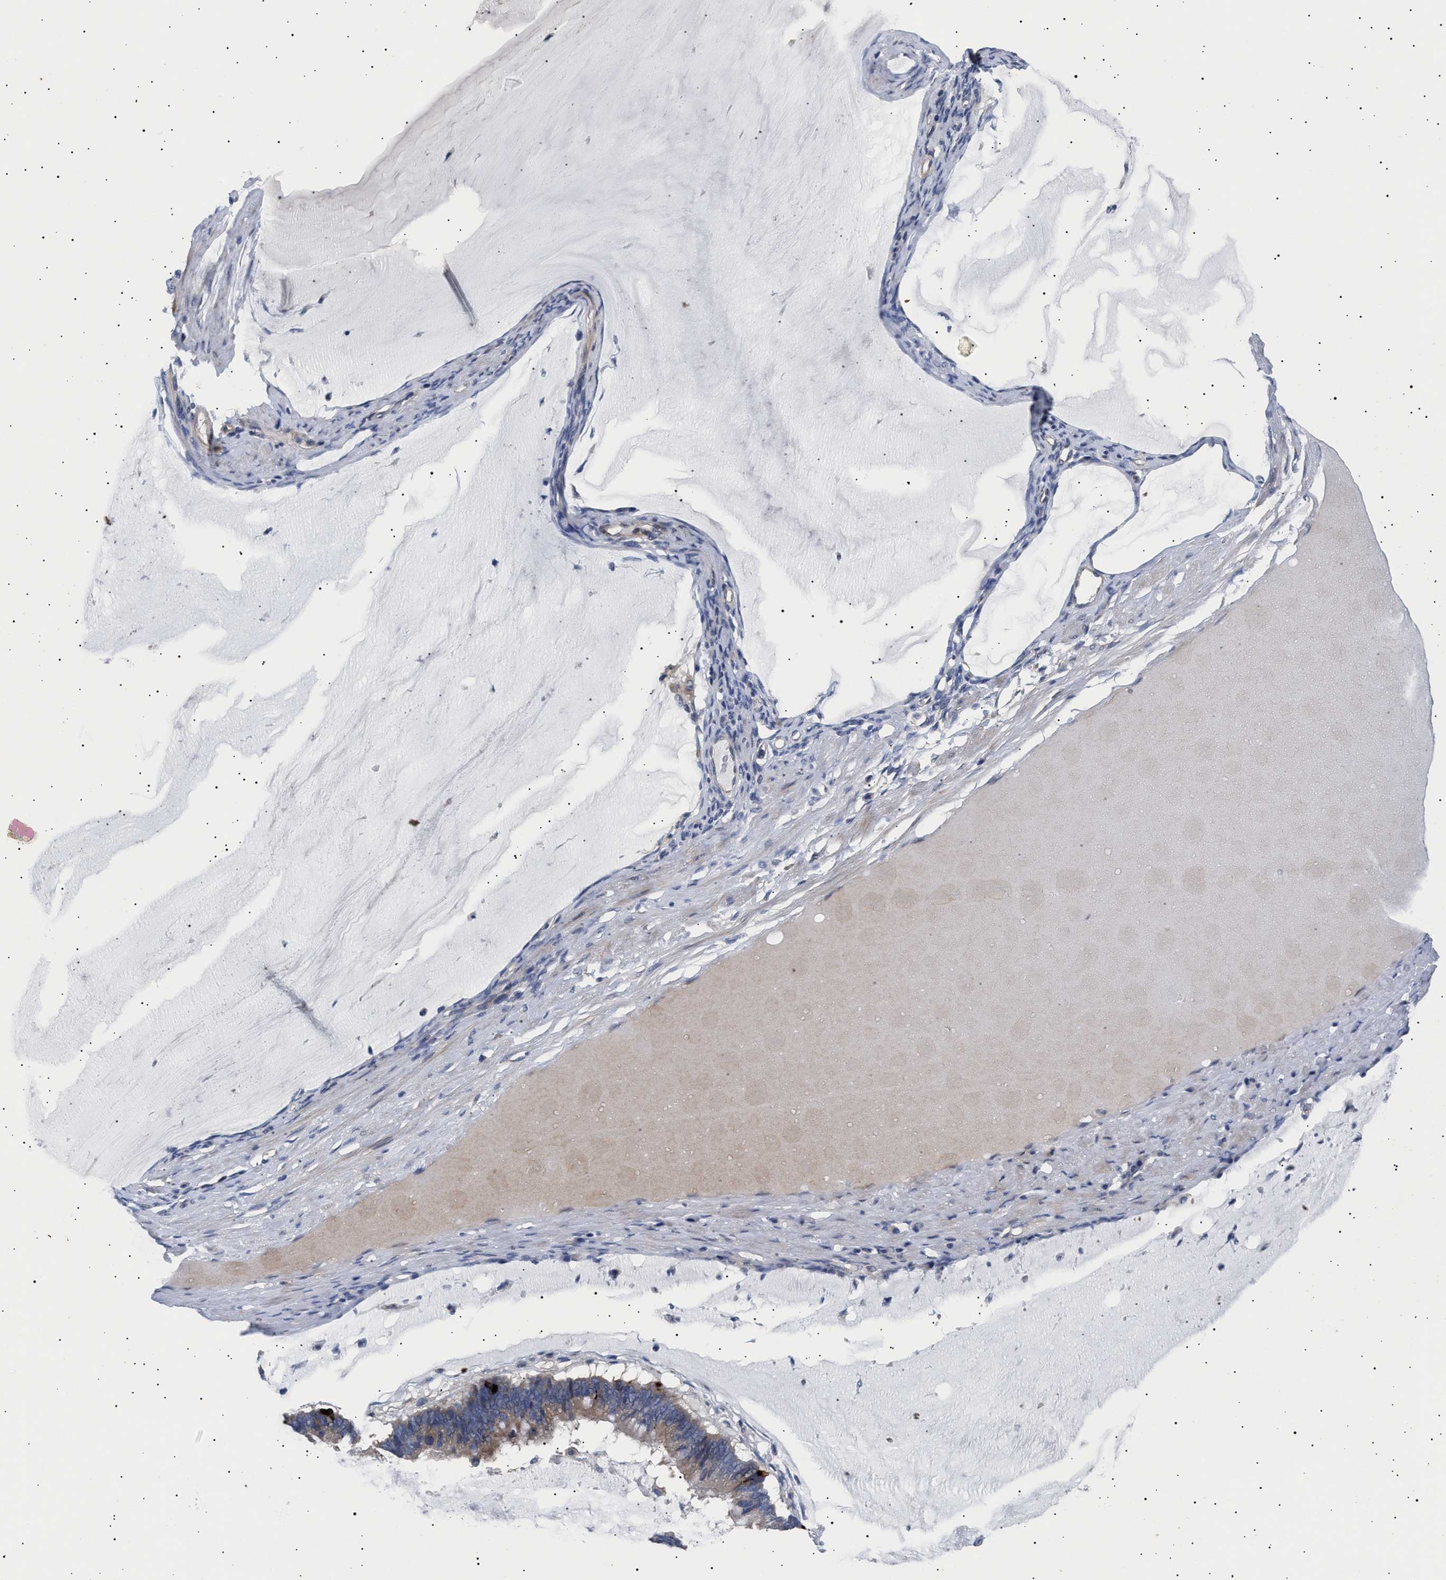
{"staining": {"intensity": "weak", "quantity": "25%-75%", "location": "cytoplasmic/membranous"}, "tissue": "ovarian cancer", "cell_type": "Tumor cells", "image_type": "cancer", "snomed": [{"axis": "morphology", "description": "Cystadenocarcinoma, mucinous, NOS"}, {"axis": "topography", "description": "Ovary"}], "caption": "A brown stain shows weak cytoplasmic/membranous staining of a protein in human ovarian cancer (mucinous cystadenocarcinoma) tumor cells. Using DAB (3,3'-diaminobenzidine) (brown) and hematoxylin (blue) stains, captured at high magnification using brightfield microscopy.", "gene": "HEMGN", "patient": {"sex": "female", "age": 61}}